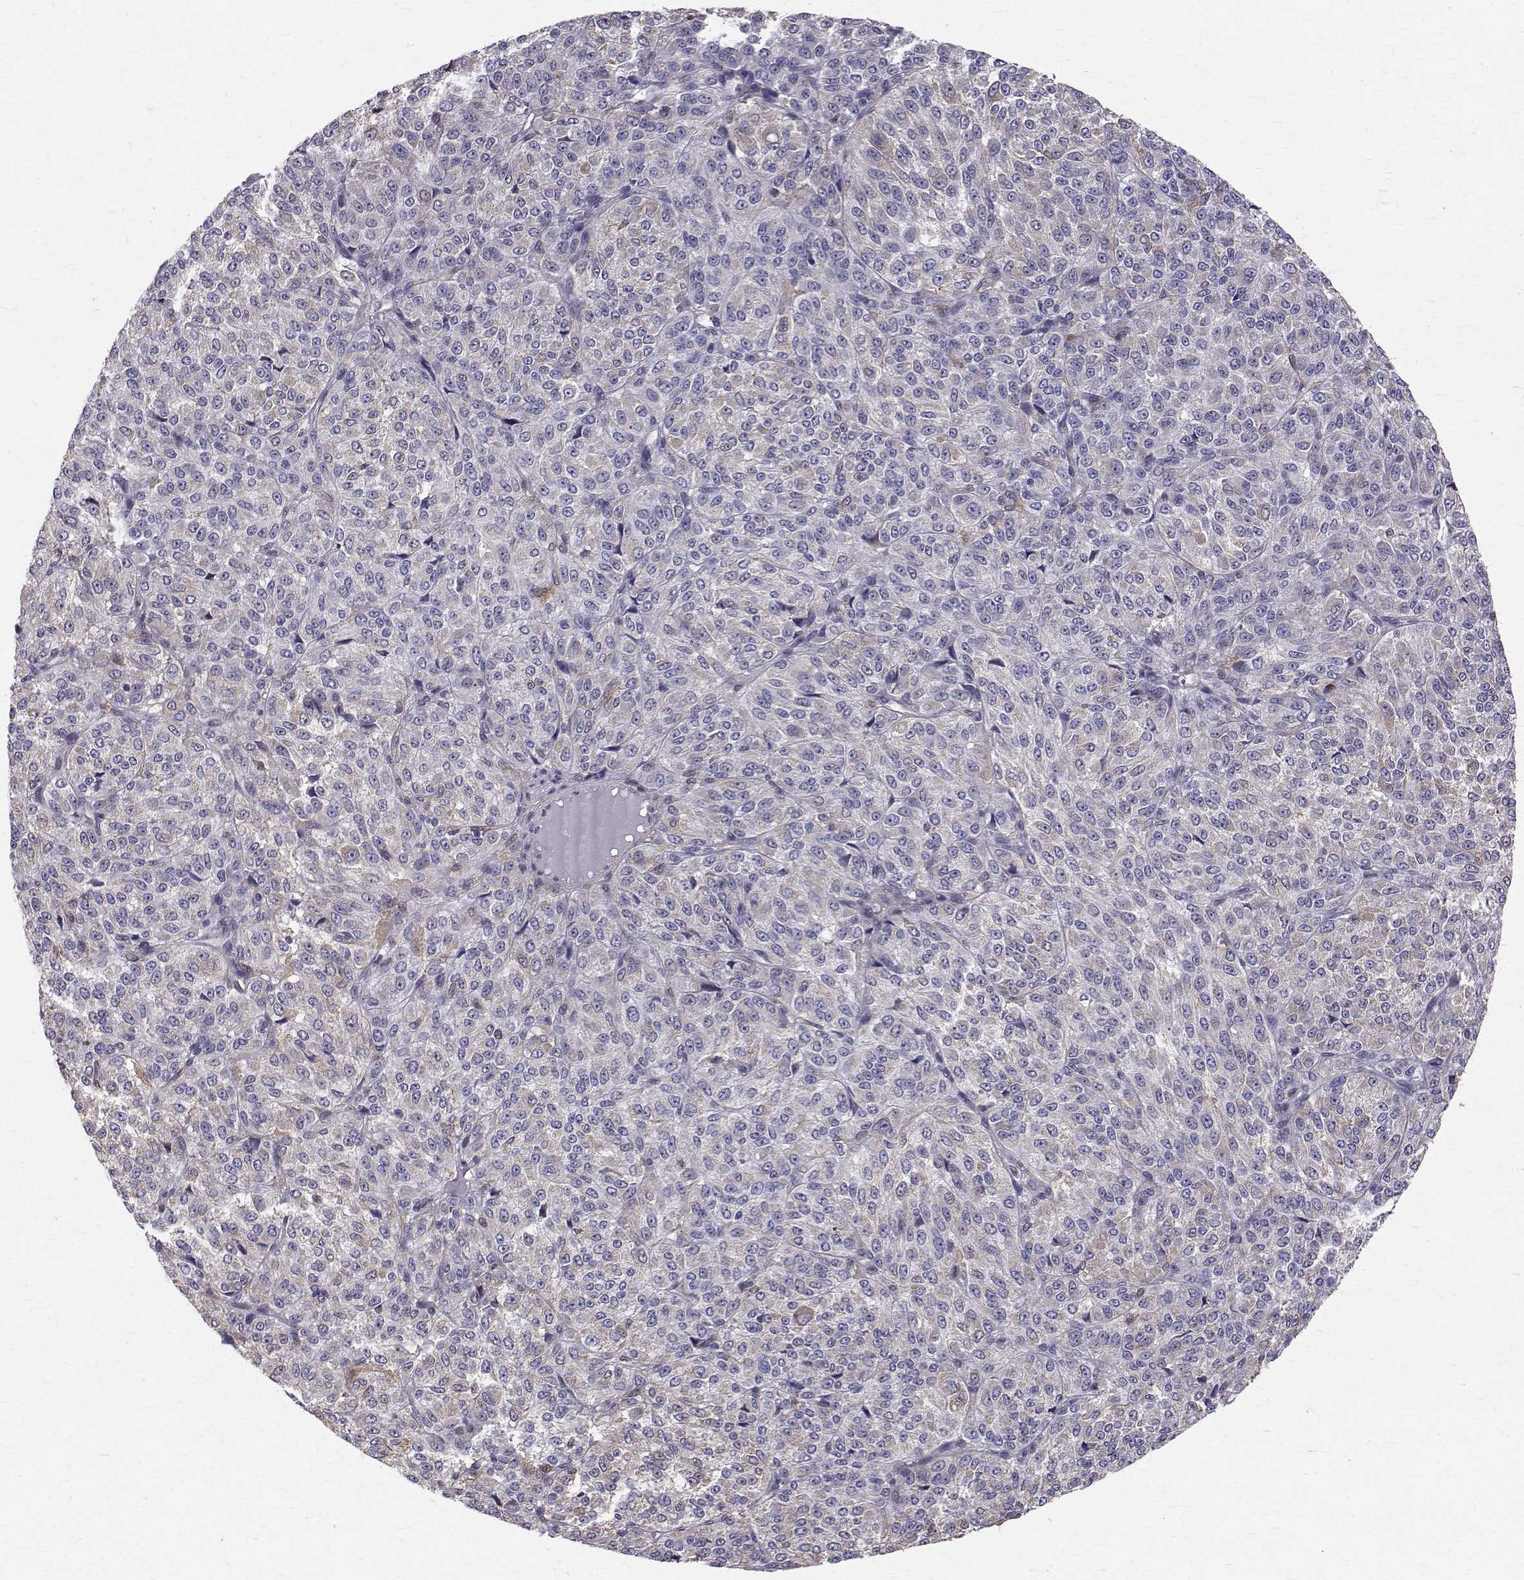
{"staining": {"intensity": "negative", "quantity": "none", "location": "none"}, "tissue": "melanoma", "cell_type": "Tumor cells", "image_type": "cancer", "snomed": [{"axis": "morphology", "description": "Malignant melanoma, Metastatic site"}, {"axis": "topography", "description": "Brain"}], "caption": "The immunohistochemistry micrograph has no significant positivity in tumor cells of malignant melanoma (metastatic site) tissue. The staining was performed using DAB (3,3'-diaminobenzidine) to visualize the protein expression in brown, while the nuclei were stained in blue with hematoxylin (Magnification: 20x).", "gene": "CCDC89", "patient": {"sex": "female", "age": 56}}